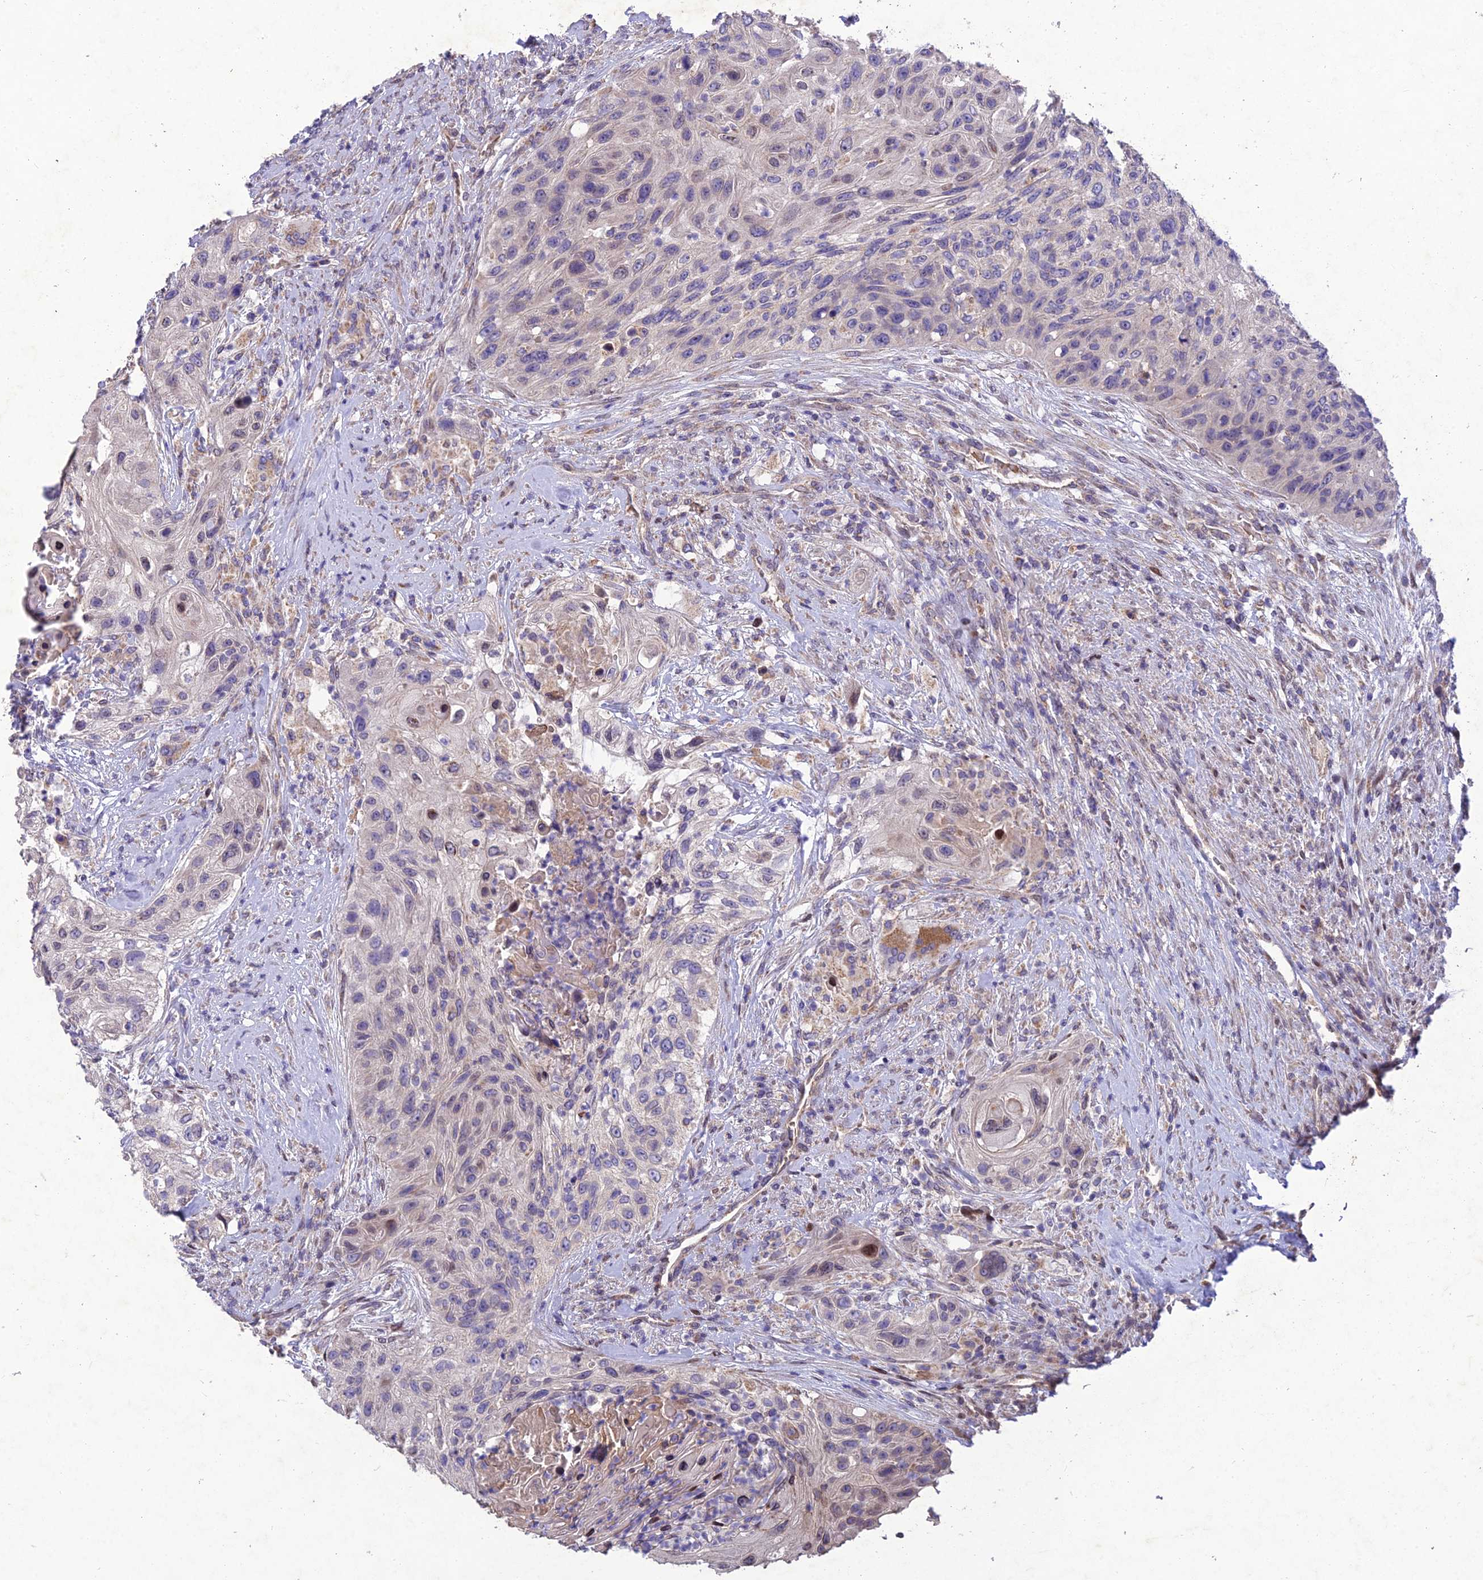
{"staining": {"intensity": "negative", "quantity": "none", "location": "none"}, "tissue": "urothelial cancer", "cell_type": "Tumor cells", "image_type": "cancer", "snomed": [{"axis": "morphology", "description": "Urothelial carcinoma, High grade"}, {"axis": "topography", "description": "Urinary bladder"}], "caption": "Micrograph shows no protein positivity in tumor cells of high-grade urothelial carcinoma tissue.", "gene": "MGAT2", "patient": {"sex": "female", "age": 60}}